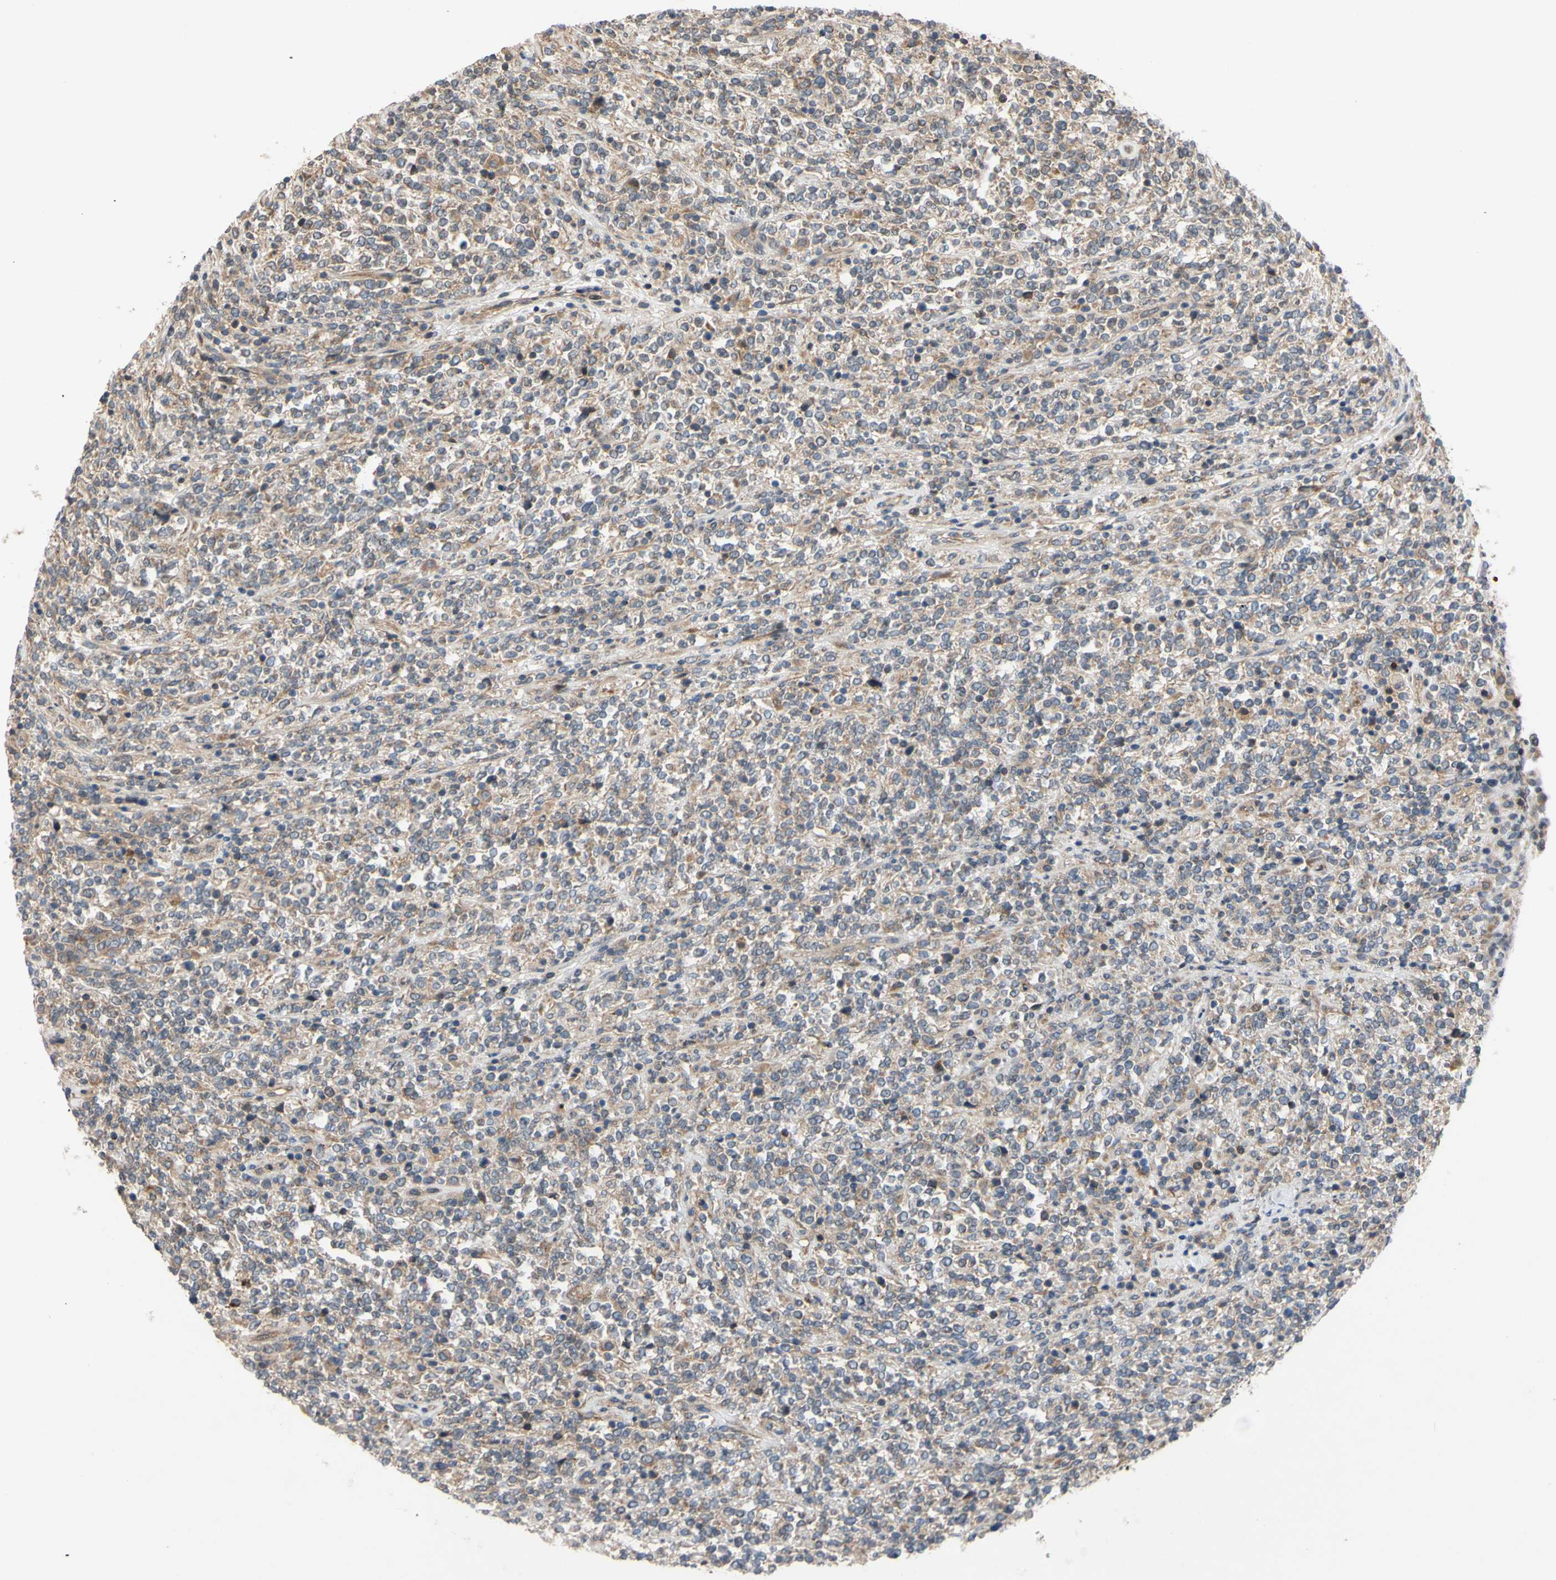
{"staining": {"intensity": "weak", "quantity": ">75%", "location": "cytoplasmic/membranous"}, "tissue": "lymphoma", "cell_type": "Tumor cells", "image_type": "cancer", "snomed": [{"axis": "morphology", "description": "Malignant lymphoma, non-Hodgkin's type, High grade"}, {"axis": "topography", "description": "Soft tissue"}], "caption": "Approximately >75% of tumor cells in high-grade malignant lymphoma, non-Hodgkin's type show weak cytoplasmic/membranous protein positivity as visualized by brown immunohistochemical staining.", "gene": "MBTPS2", "patient": {"sex": "male", "age": 18}}